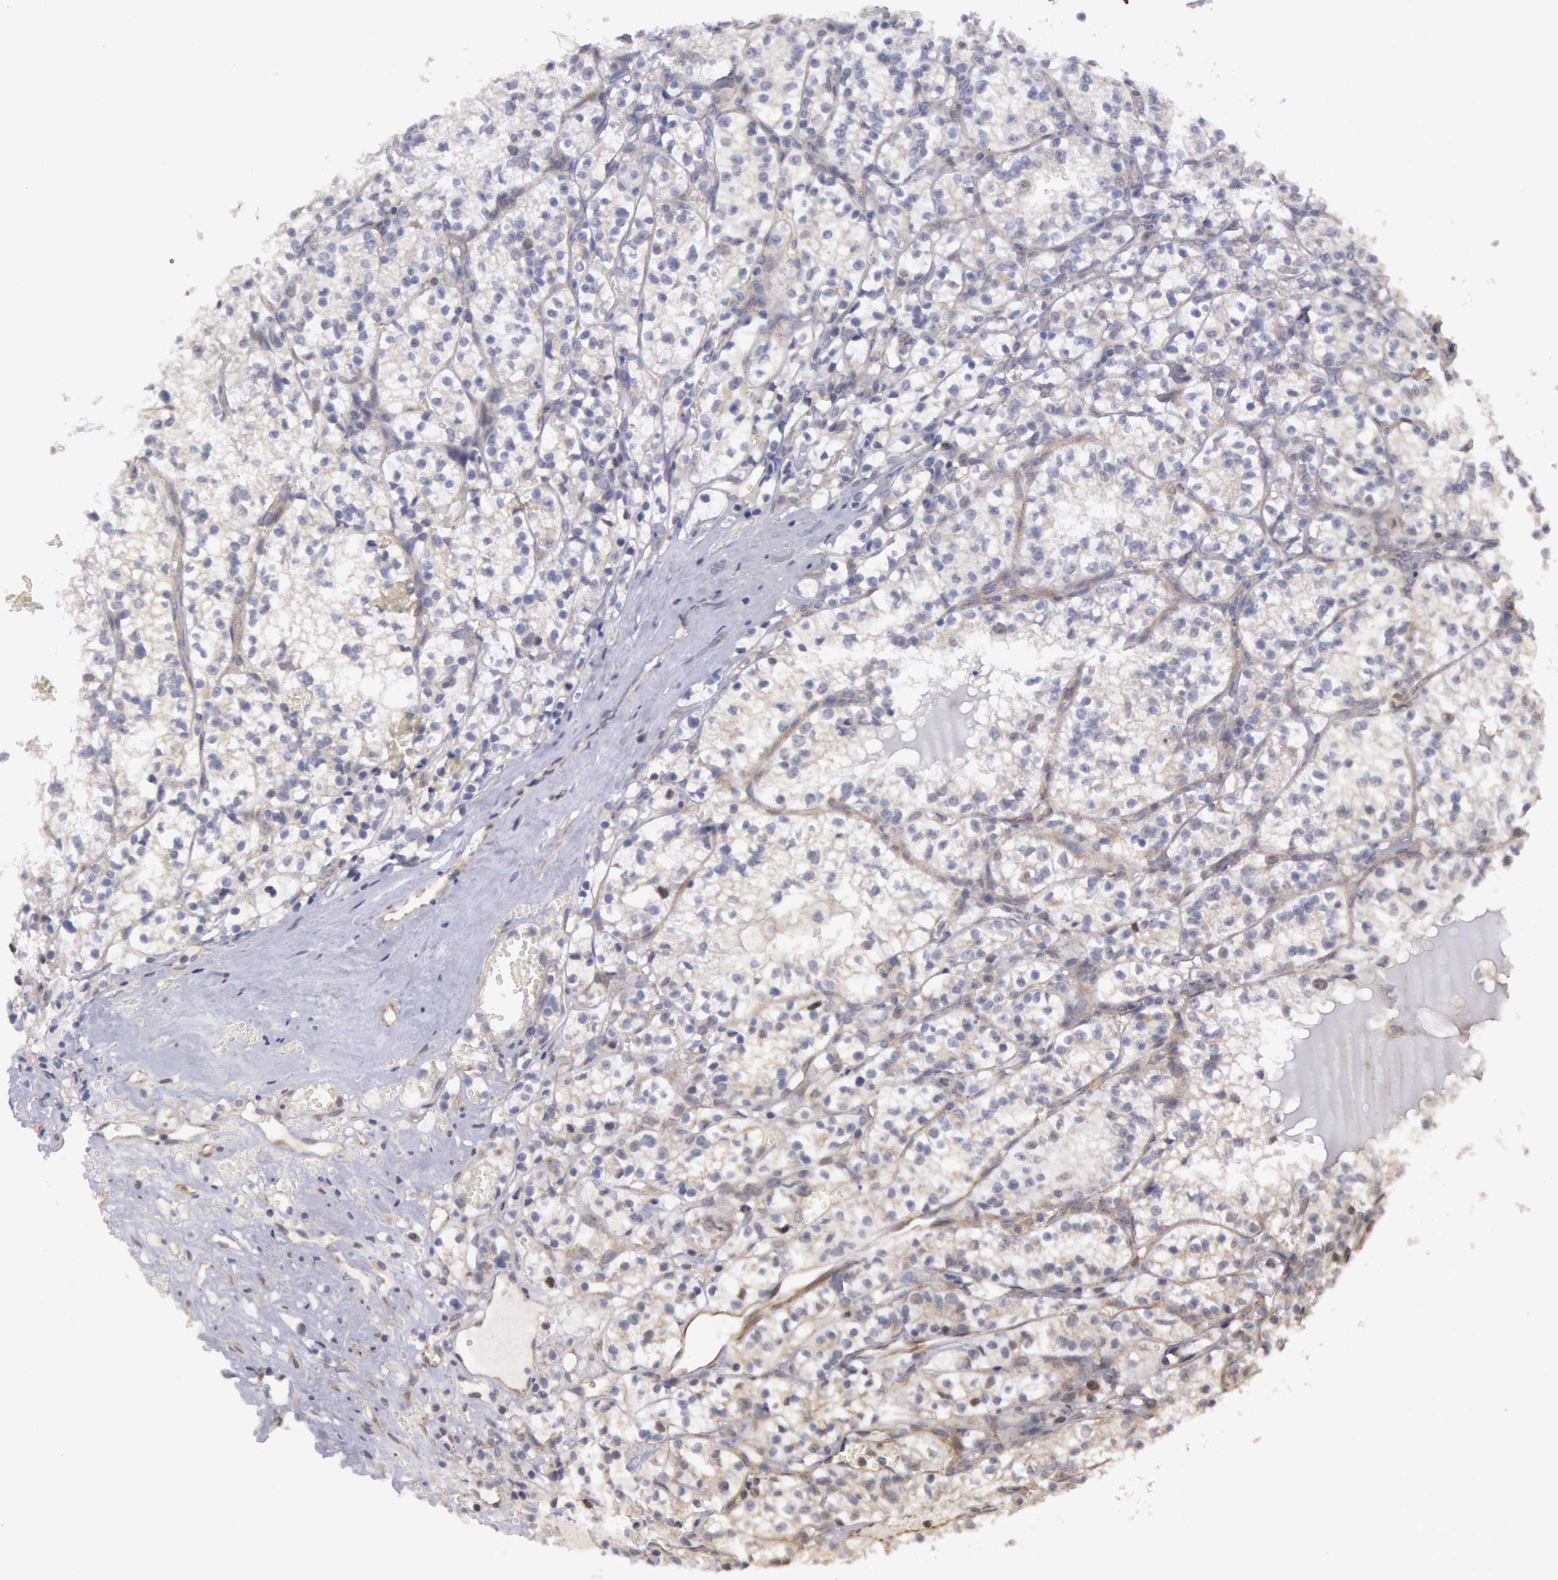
{"staining": {"intensity": "negative", "quantity": "none", "location": "none"}, "tissue": "renal cancer", "cell_type": "Tumor cells", "image_type": "cancer", "snomed": [{"axis": "morphology", "description": "Adenocarcinoma, NOS"}, {"axis": "topography", "description": "Kidney"}], "caption": "Immunohistochemistry histopathology image of renal cancer (adenocarcinoma) stained for a protein (brown), which exhibits no positivity in tumor cells.", "gene": "AMOTL1", "patient": {"sex": "male", "age": 61}}